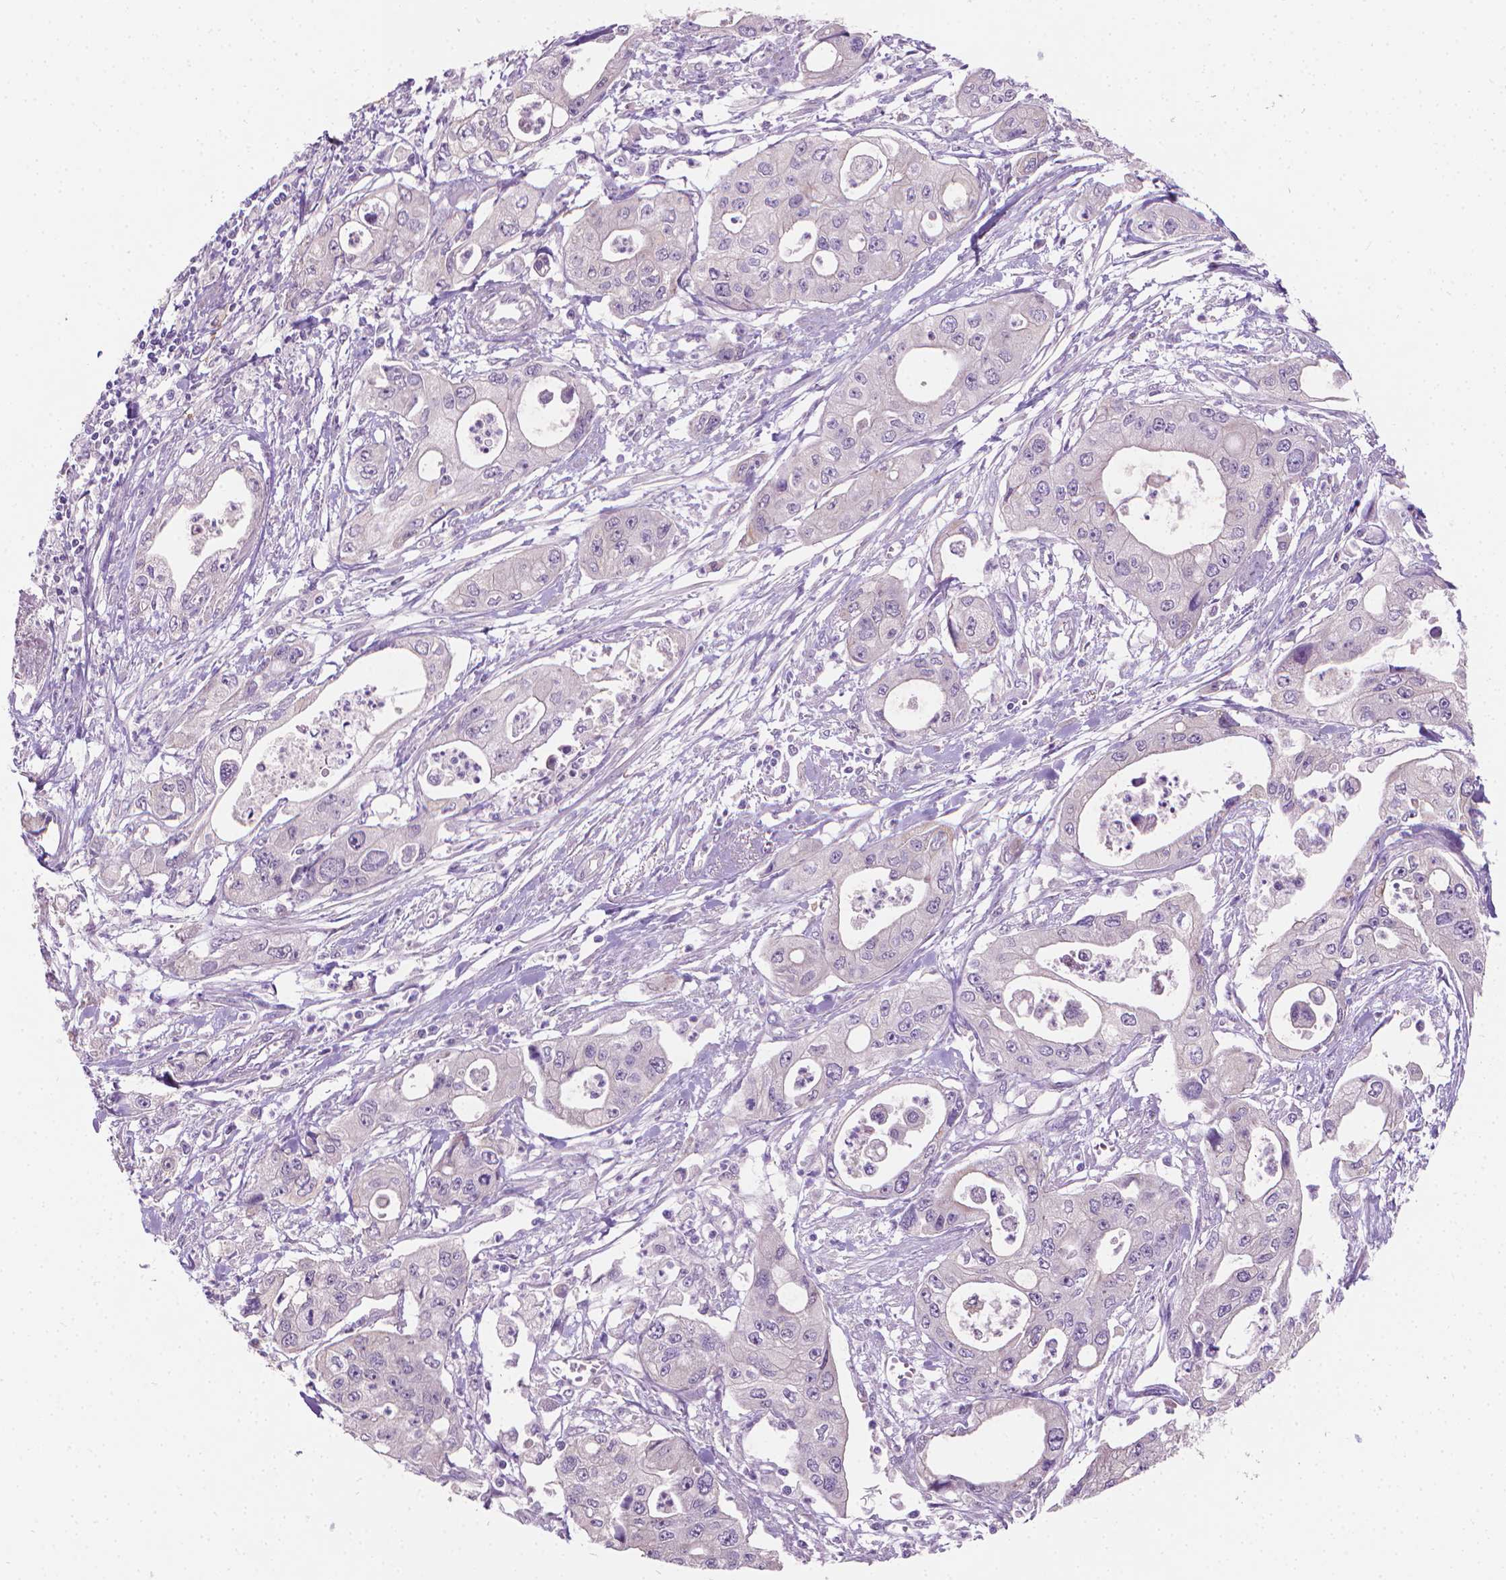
{"staining": {"intensity": "negative", "quantity": "none", "location": "none"}, "tissue": "pancreatic cancer", "cell_type": "Tumor cells", "image_type": "cancer", "snomed": [{"axis": "morphology", "description": "Adenocarcinoma, NOS"}, {"axis": "topography", "description": "Pancreas"}], "caption": "The photomicrograph displays no staining of tumor cells in pancreatic cancer.", "gene": "GSDMA", "patient": {"sex": "male", "age": 70}}